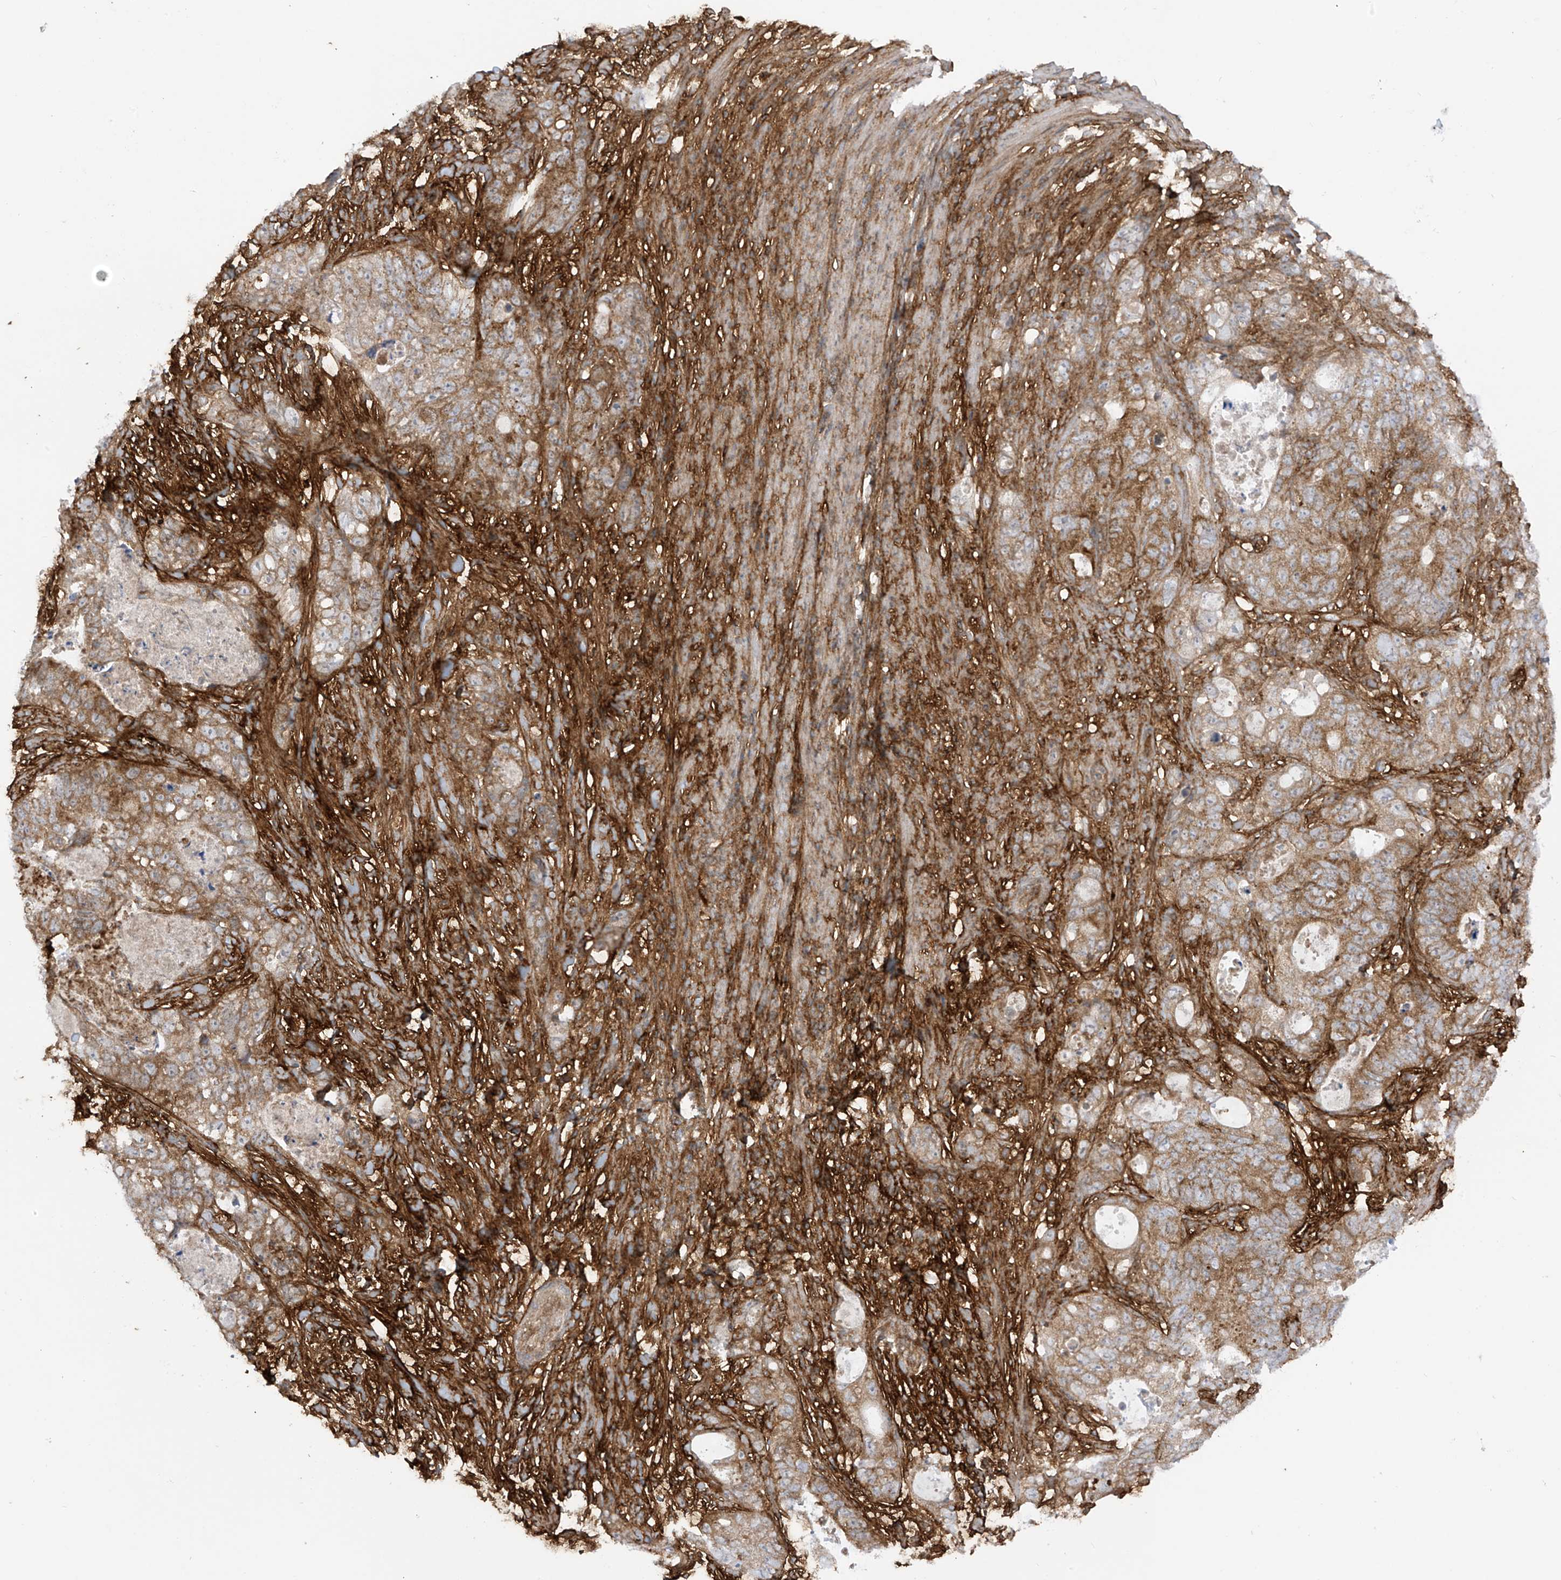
{"staining": {"intensity": "moderate", "quantity": ">75%", "location": "cytoplasmic/membranous"}, "tissue": "stomach cancer", "cell_type": "Tumor cells", "image_type": "cancer", "snomed": [{"axis": "morphology", "description": "Adenocarcinoma, NOS"}, {"axis": "topography", "description": "Stomach"}], "caption": "Stomach cancer (adenocarcinoma) stained for a protein demonstrates moderate cytoplasmic/membranous positivity in tumor cells.", "gene": "REPS1", "patient": {"sex": "female", "age": 89}}